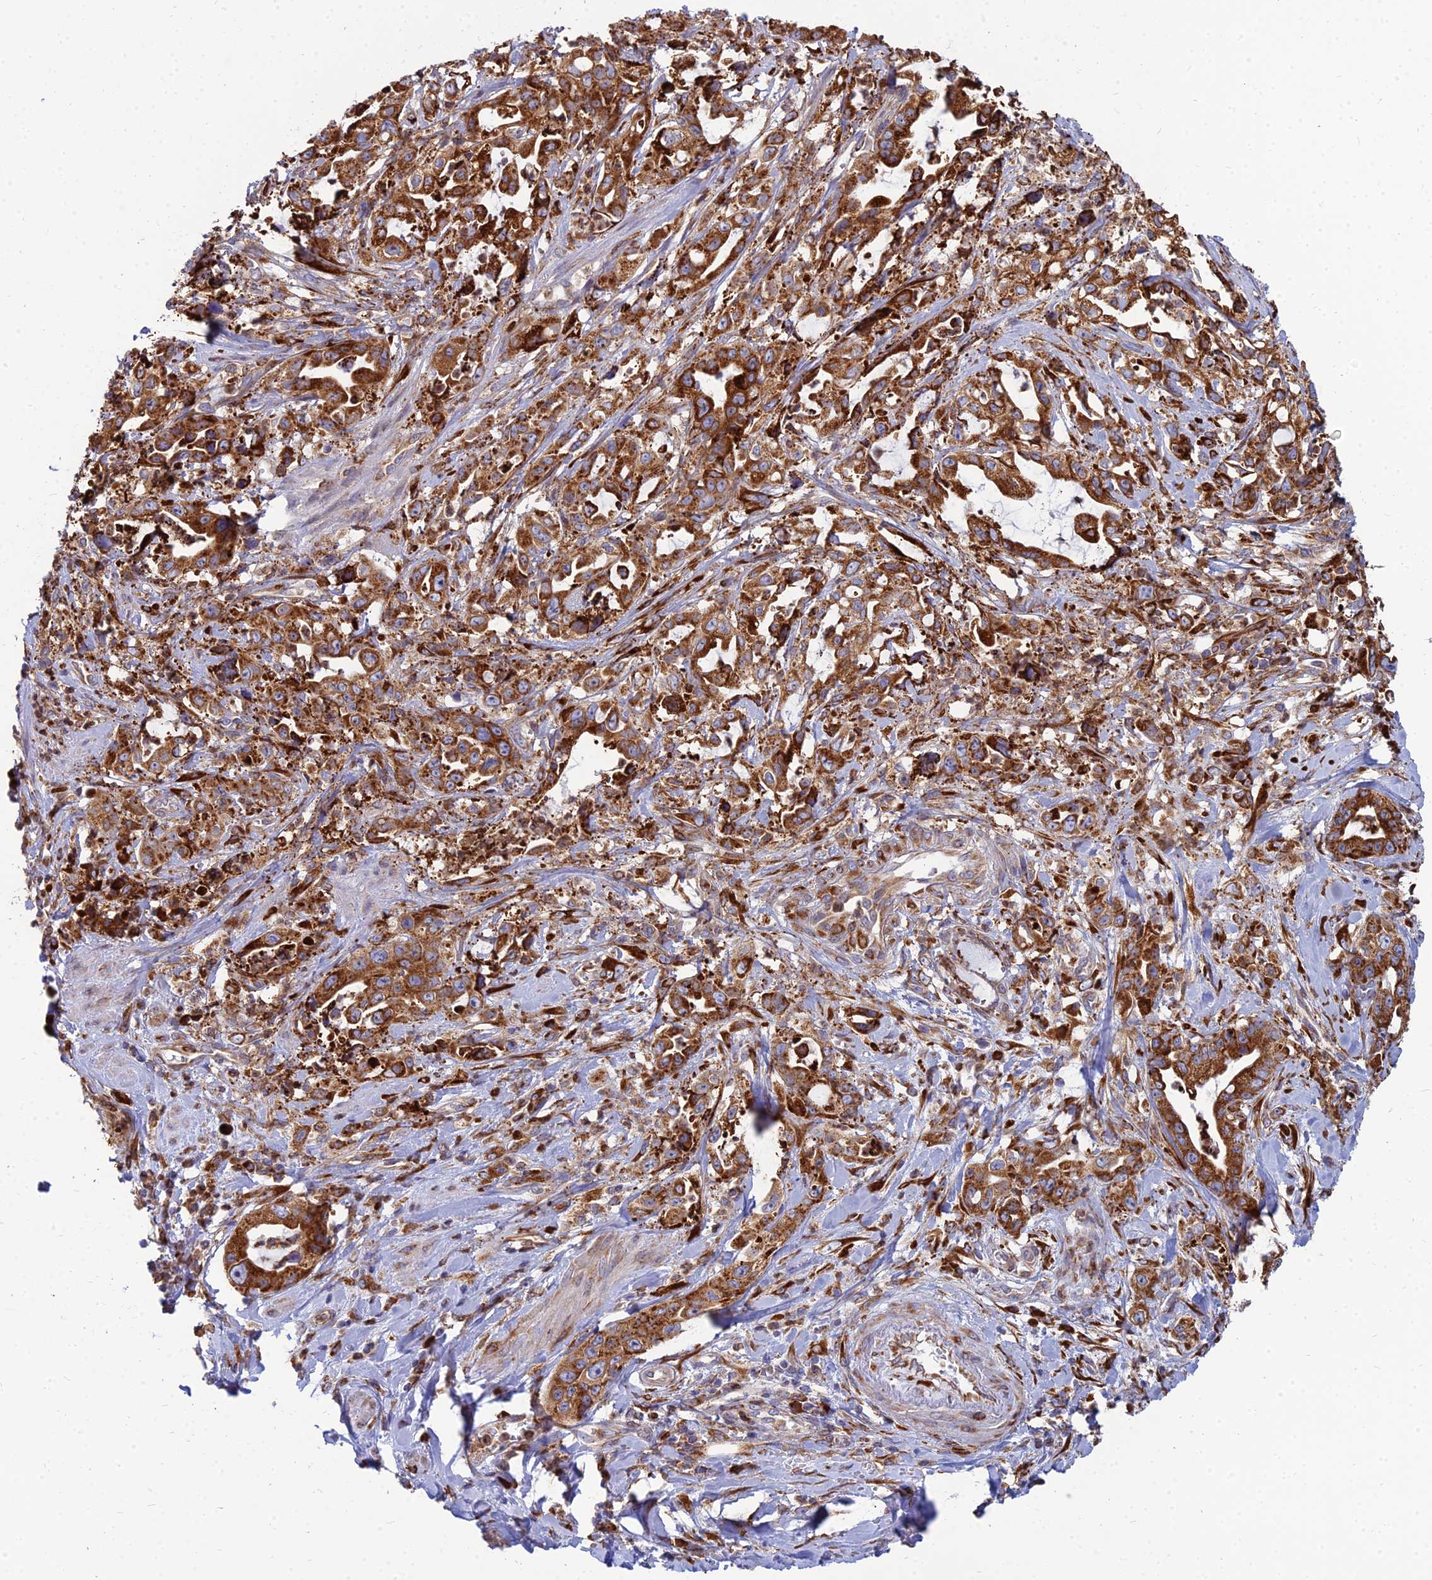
{"staining": {"intensity": "strong", "quantity": ">75%", "location": "cytoplasmic/membranous"}, "tissue": "pancreatic cancer", "cell_type": "Tumor cells", "image_type": "cancer", "snomed": [{"axis": "morphology", "description": "Adenocarcinoma, NOS"}, {"axis": "topography", "description": "Pancreas"}], "caption": "There is high levels of strong cytoplasmic/membranous expression in tumor cells of pancreatic adenocarcinoma, as demonstrated by immunohistochemical staining (brown color).", "gene": "CCT6B", "patient": {"sex": "female", "age": 61}}